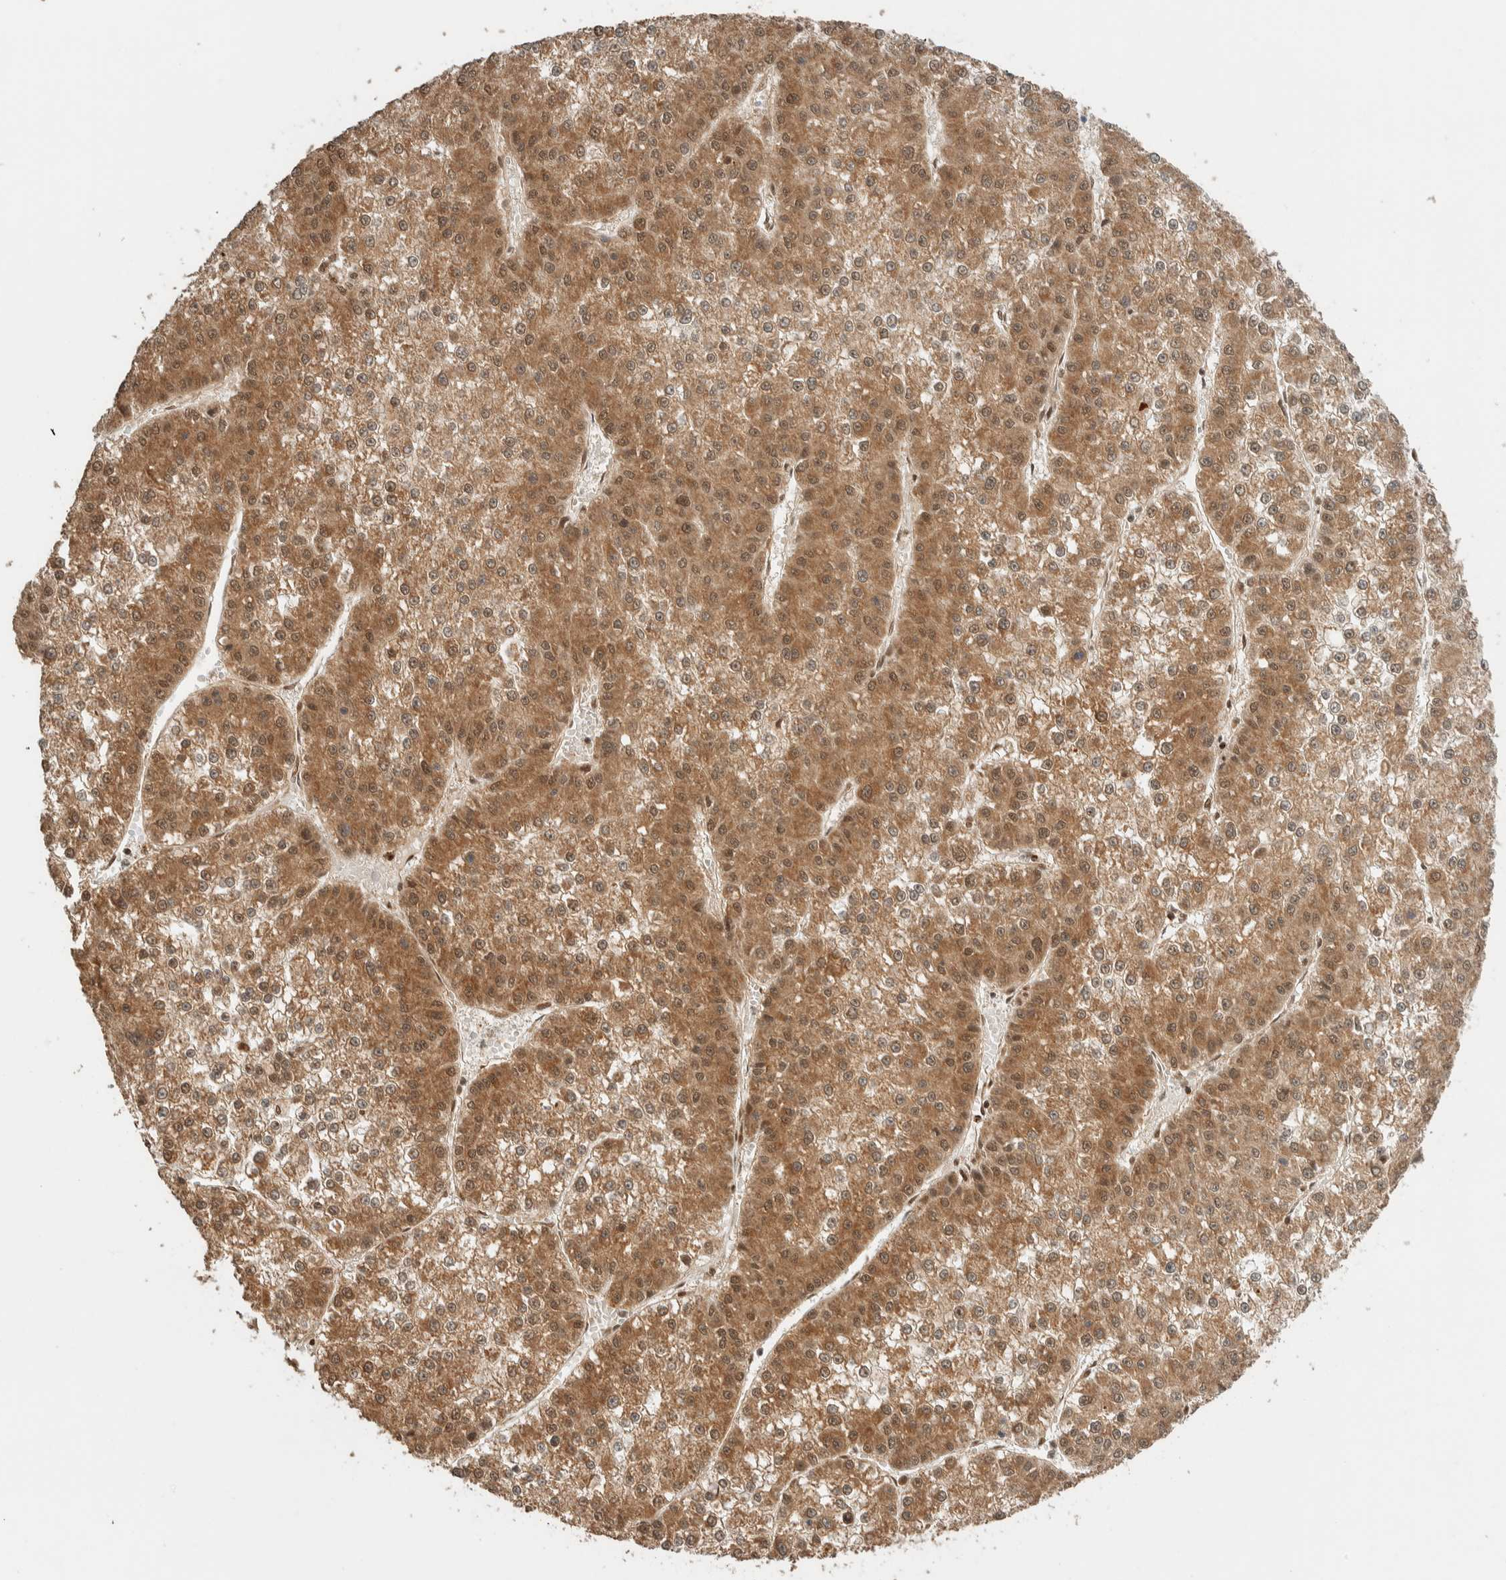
{"staining": {"intensity": "moderate", "quantity": ">75%", "location": "cytoplasmic/membranous,nuclear"}, "tissue": "liver cancer", "cell_type": "Tumor cells", "image_type": "cancer", "snomed": [{"axis": "morphology", "description": "Carcinoma, Hepatocellular, NOS"}, {"axis": "topography", "description": "Liver"}], "caption": "Brown immunohistochemical staining in human liver hepatocellular carcinoma displays moderate cytoplasmic/membranous and nuclear expression in approximately >75% of tumor cells. Ihc stains the protein of interest in brown and the nuclei are stained blue.", "gene": "ZBTB2", "patient": {"sex": "female", "age": 73}}